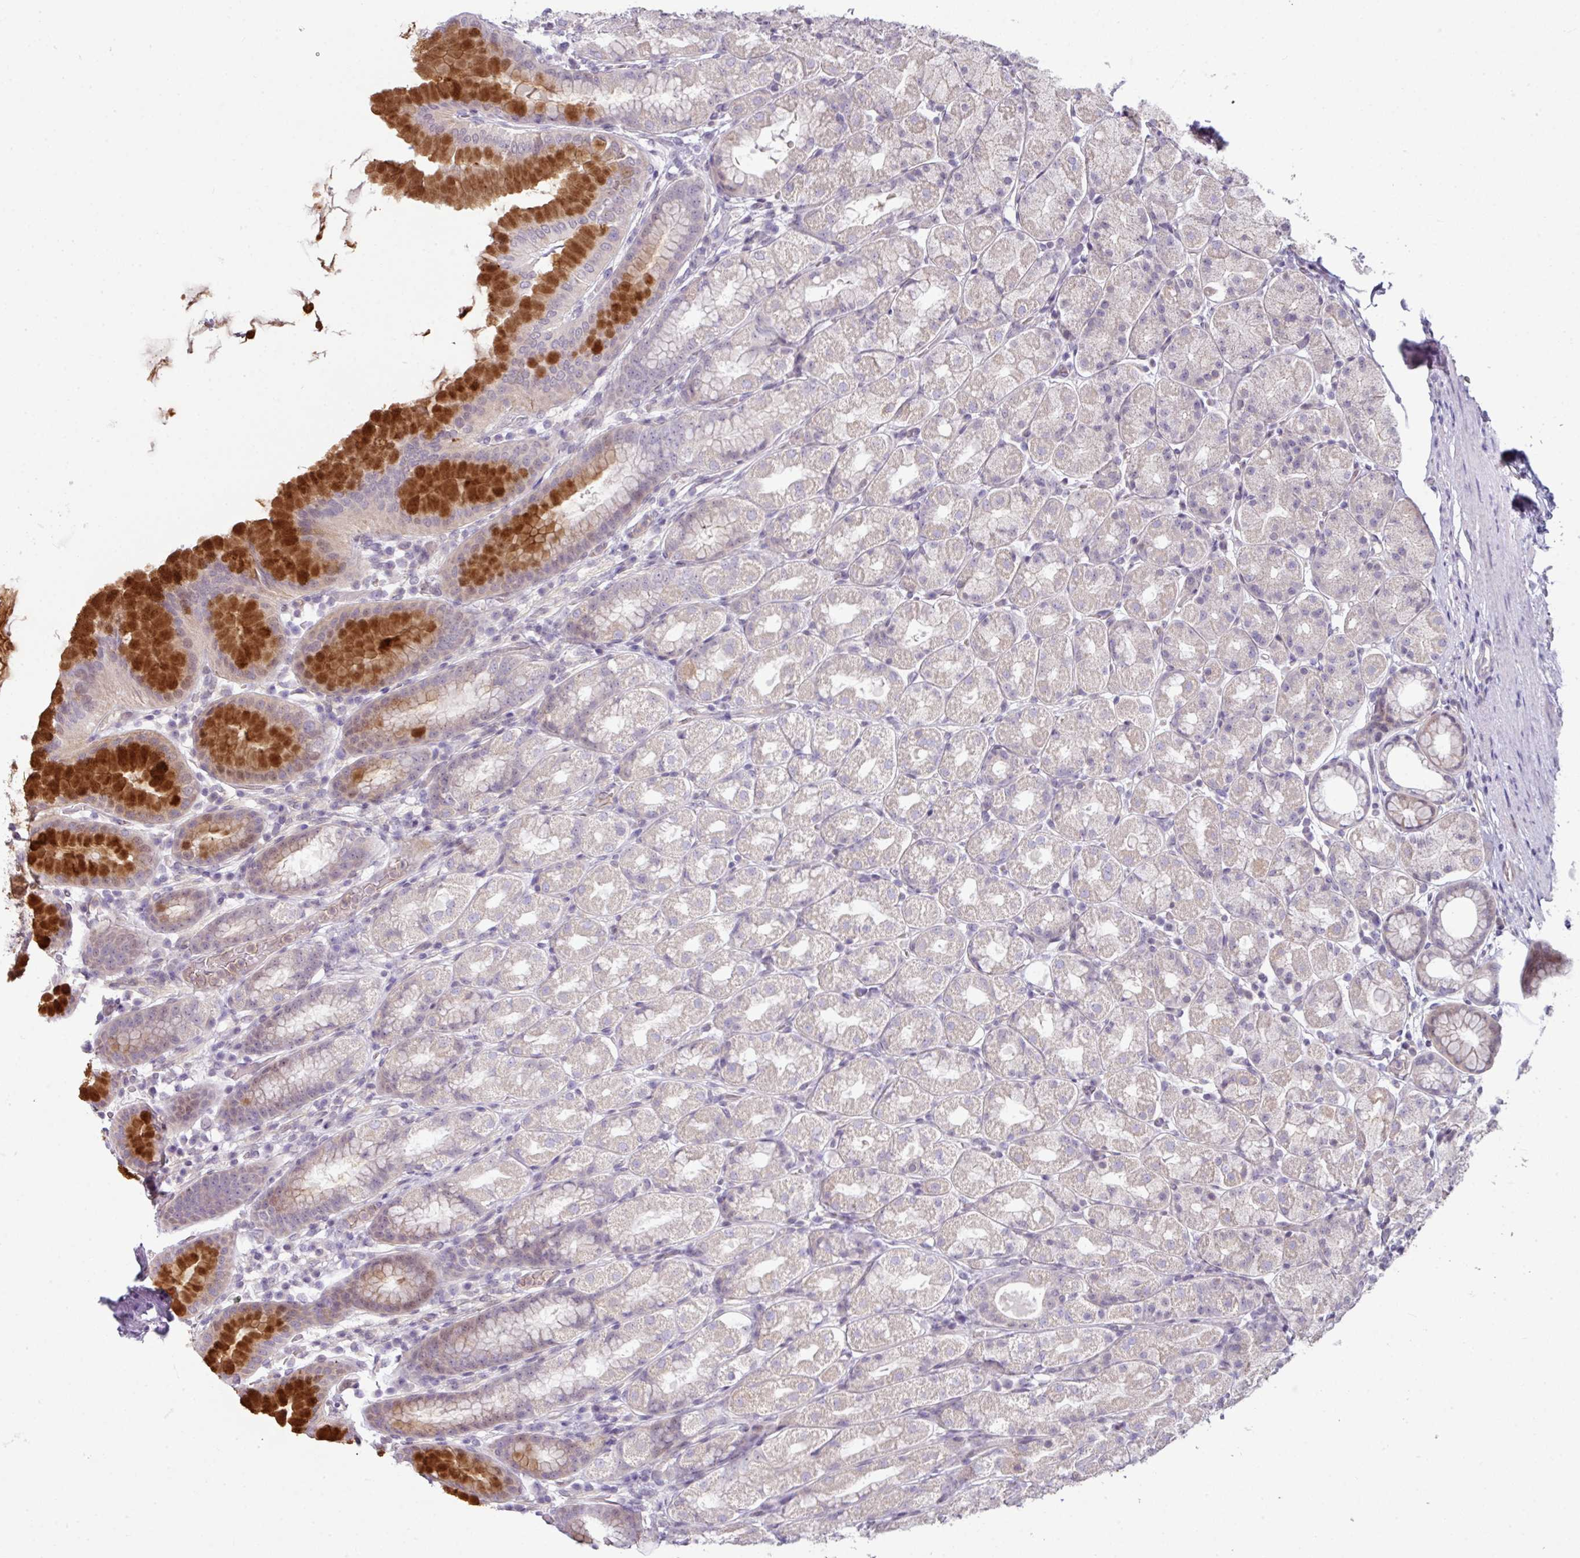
{"staining": {"intensity": "strong", "quantity": "<25%", "location": "cytoplasmic/membranous,nuclear"}, "tissue": "stomach", "cell_type": "Glandular cells", "image_type": "normal", "snomed": [{"axis": "morphology", "description": "Normal tissue, NOS"}, {"axis": "topography", "description": "Stomach, upper"}, {"axis": "topography", "description": "Stomach"}], "caption": "Stomach stained with DAB immunohistochemistry displays medium levels of strong cytoplasmic/membranous,nuclear positivity in approximately <25% of glandular cells.", "gene": "STAT5A", "patient": {"sex": "male", "age": 68}}